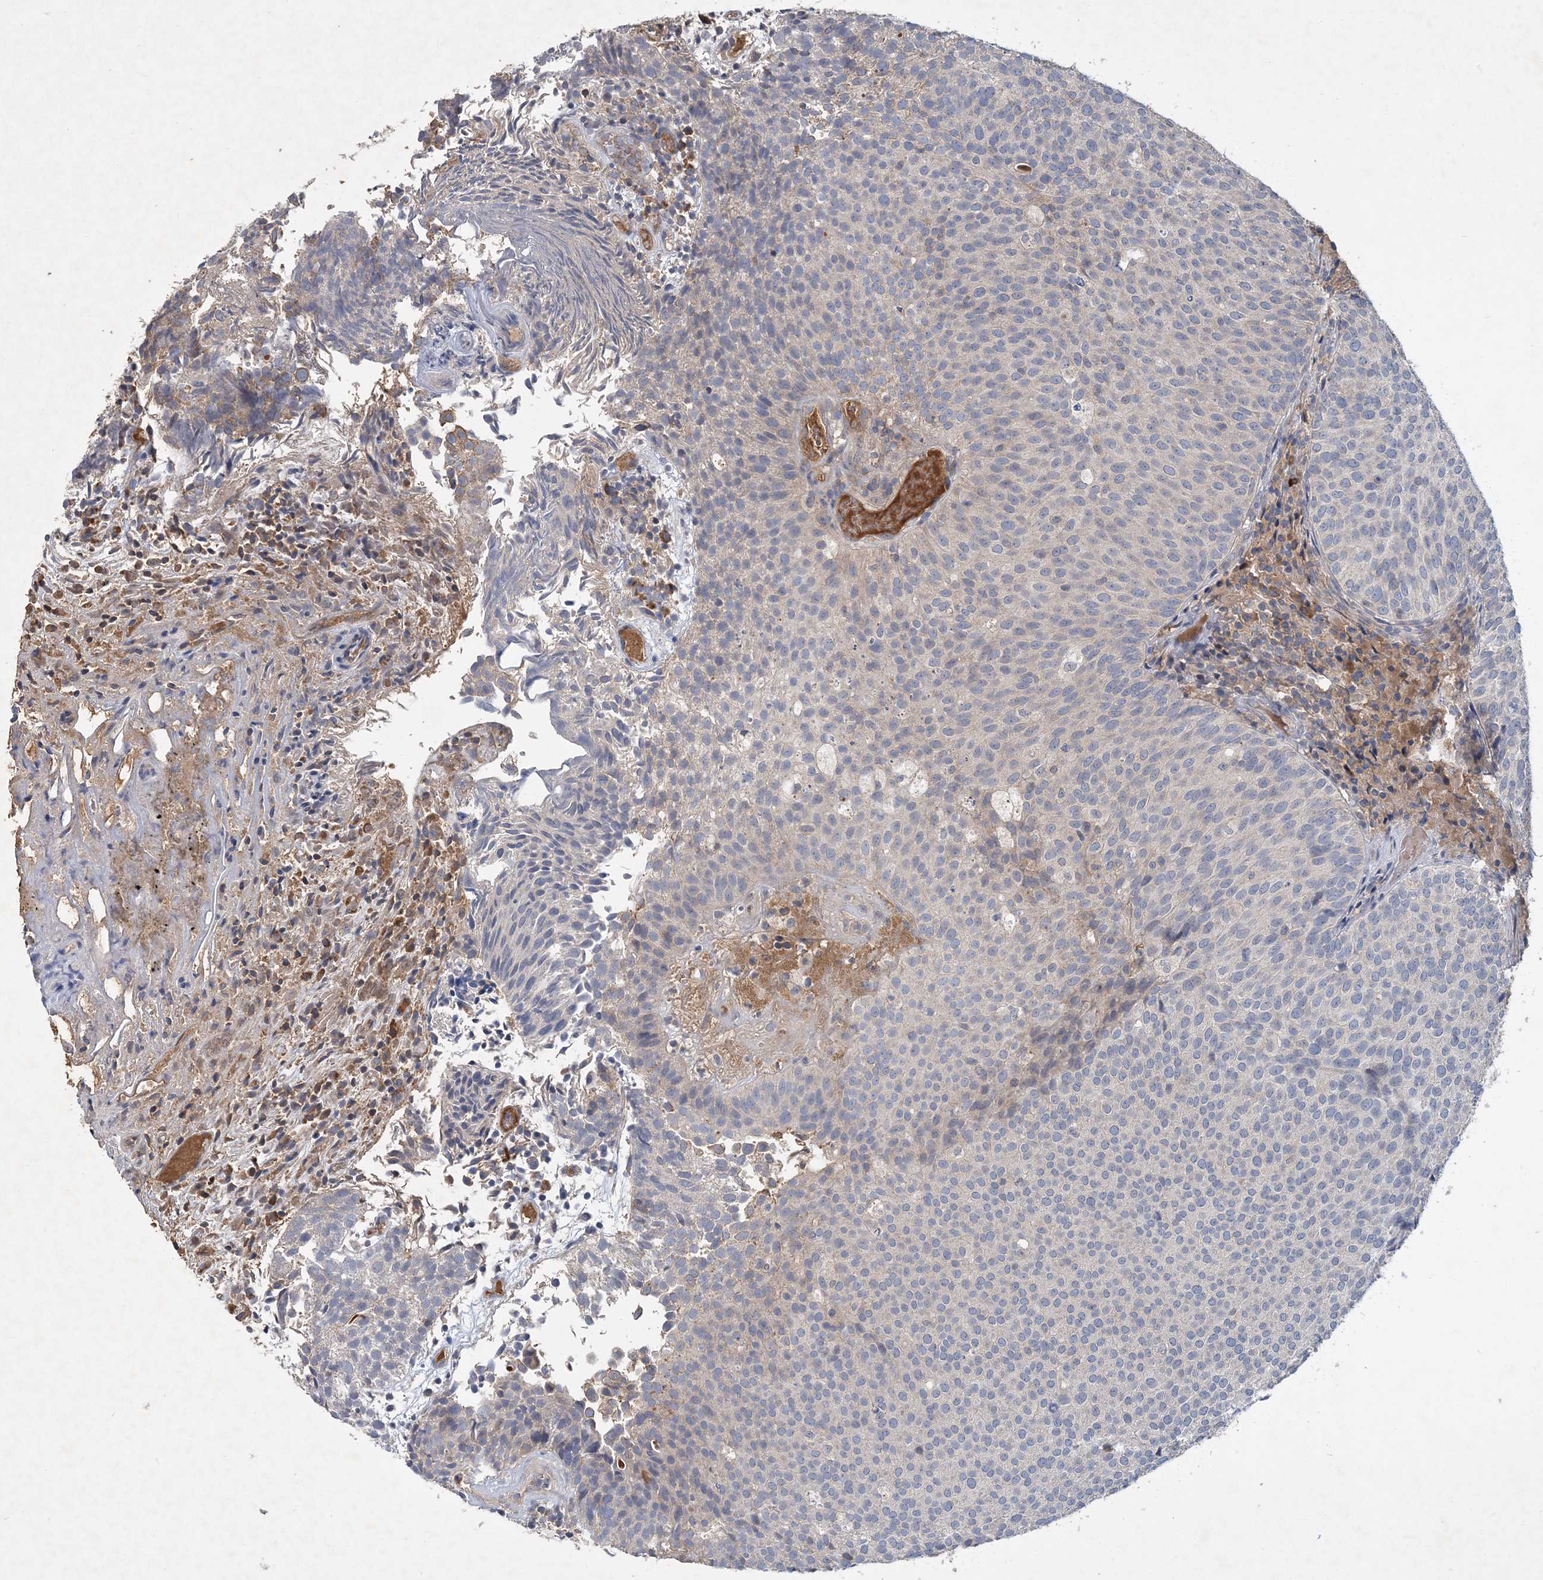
{"staining": {"intensity": "negative", "quantity": "none", "location": "none"}, "tissue": "urothelial cancer", "cell_type": "Tumor cells", "image_type": "cancer", "snomed": [{"axis": "morphology", "description": "Urothelial carcinoma, Low grade"}, {"axis": "topography", "description": "Urinary bladder"}], "caption": "Immunohistochemistry (IHC) image of neoplastic tissue: urothelial cancer stained with DAB reveals no significant protein staining in tumor cells. (DAB (3,3'-diaminobenzidine) immunohistochemistry (IHC), high magnification).", "gene": "RNF25", "patient": {"sex": "male", "age": 86}}